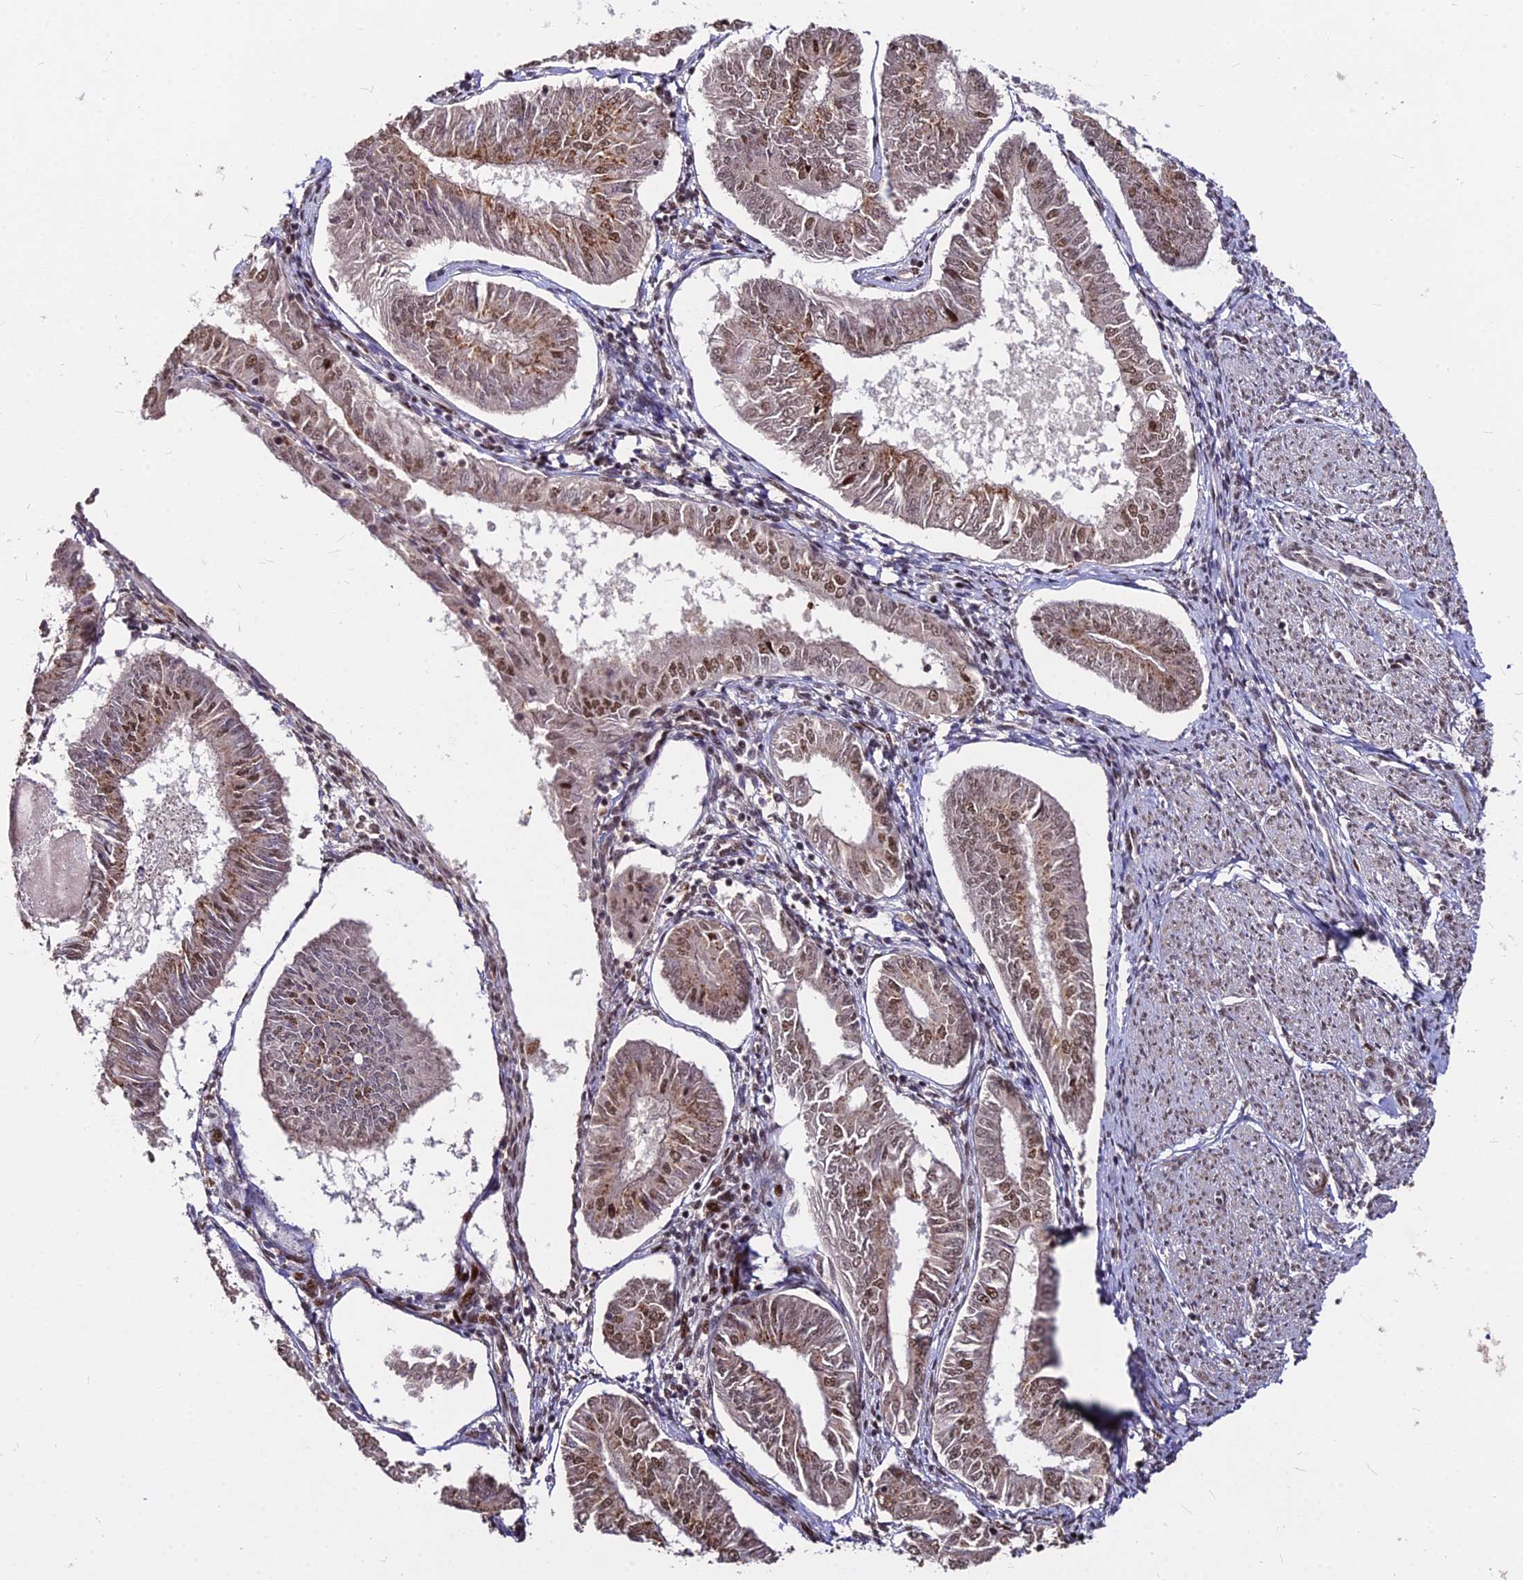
{"staining": {"intensity": "moderate", "quantity": ">75%", "location": "cytoplasmic/membranous,nuclear"}, "tissue": "endometrial cancer", "cell_type": "Tumor cells", "image_type": "cancer", "snomed": [{"axis": "morphology", "description": "Adenocarcinoma, NOS"}, {"axis": "topography", "description": "Endometrium"}], "caption": "Adenocarcinoma (endometrial) tissue reveals moderate cytoplasmic/membranous and nuclear staining in about >75% of tumor cells, visualized by immunohistochemistry.", "gene": "ZBED4", "patient": {"sex": "female", "age": 58}}